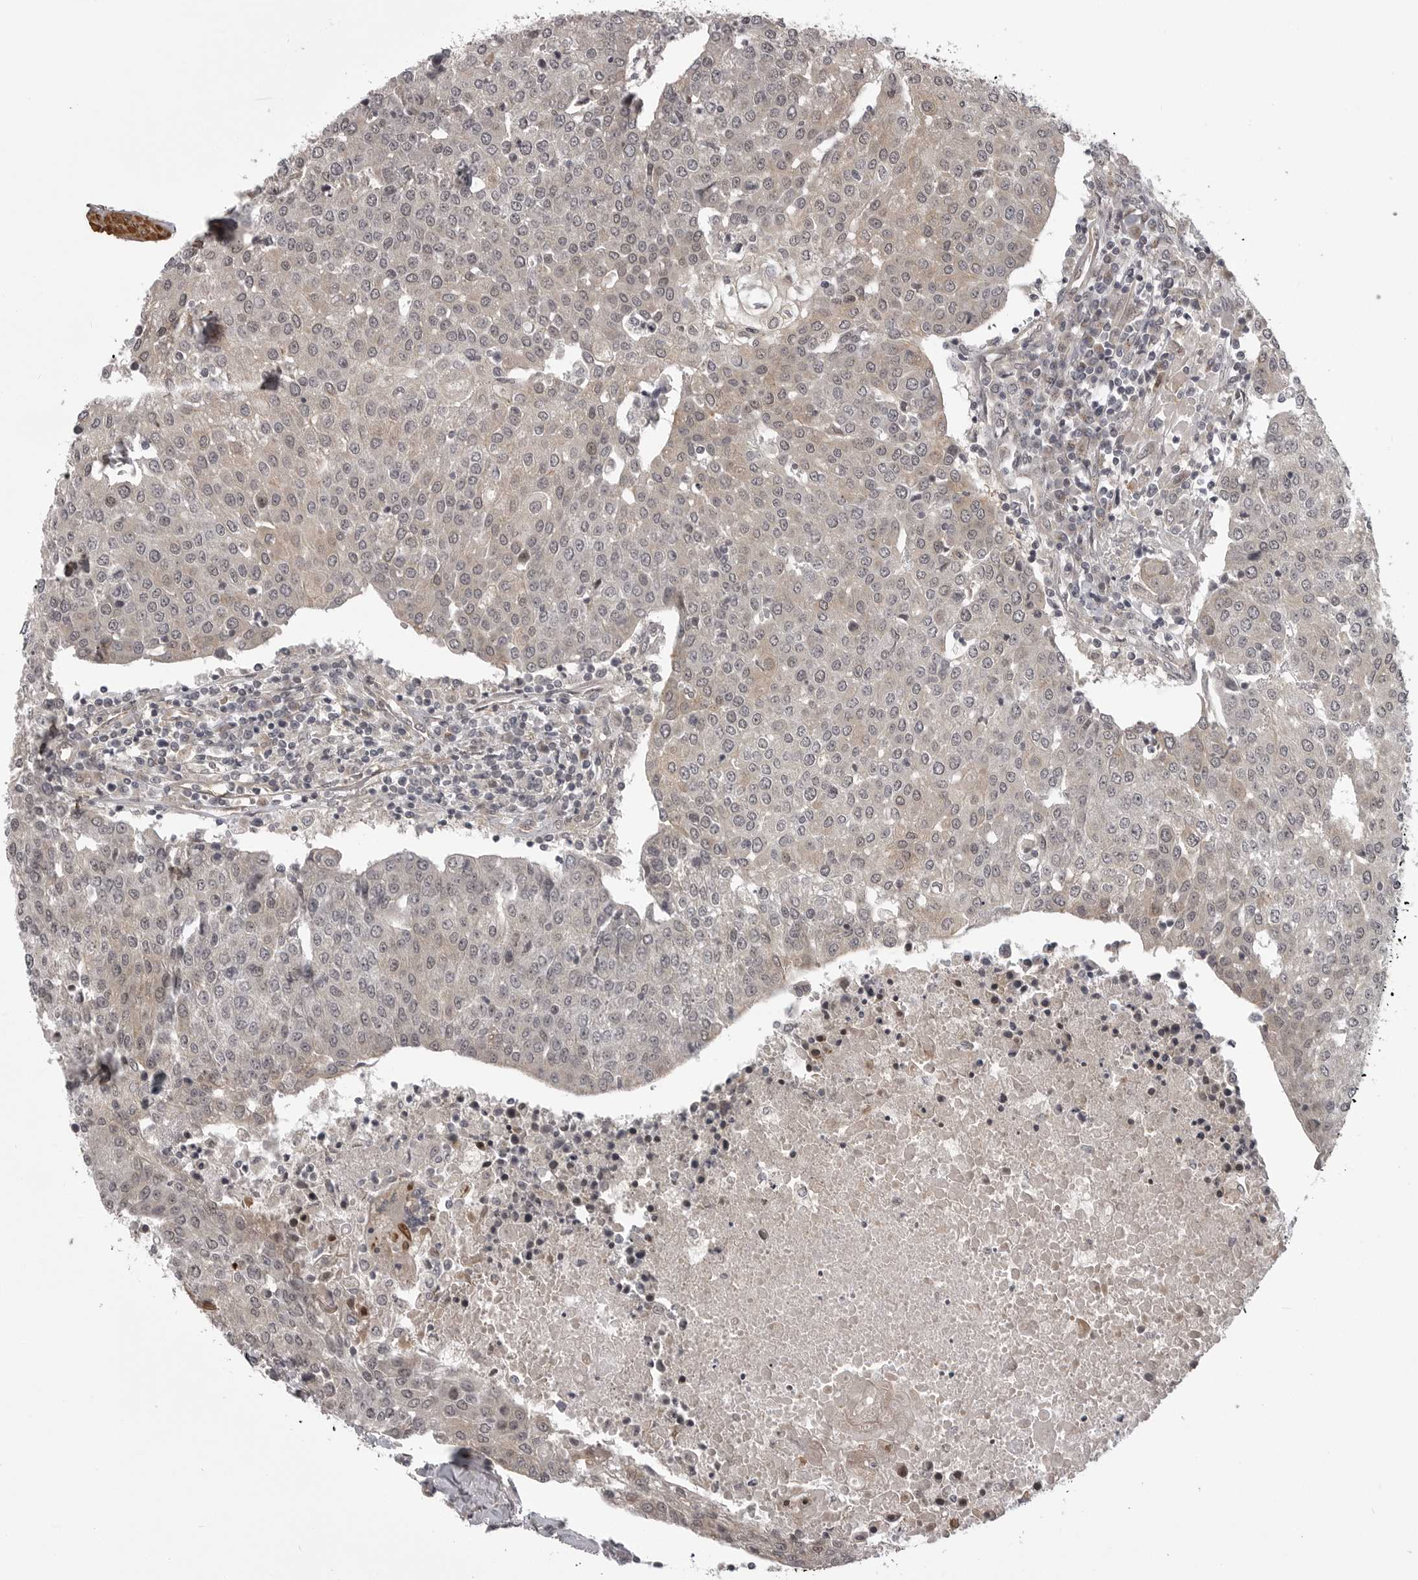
{"staining": {"intensity": "weak", "quantity": "<25%", "location": "nuclear"}, "tissue": "urothelial cancer", "cell_type": "Tumor cells", "image_type": "cancer", "snomed": [{"axis": "morphology", "description": "Urothelial carcinoma, High grade"}, {"axis": "topography", "description": "Urinary bladder"}], "caption": "Immunohistochemistry (IHC) photomicrograph of human urothelial carcinoma (high-grade) stained for a protein (brown), which reveals no staining in tumor cells.", "gene": "SNX16", "patient": {"sex": "female", "age": 85}}